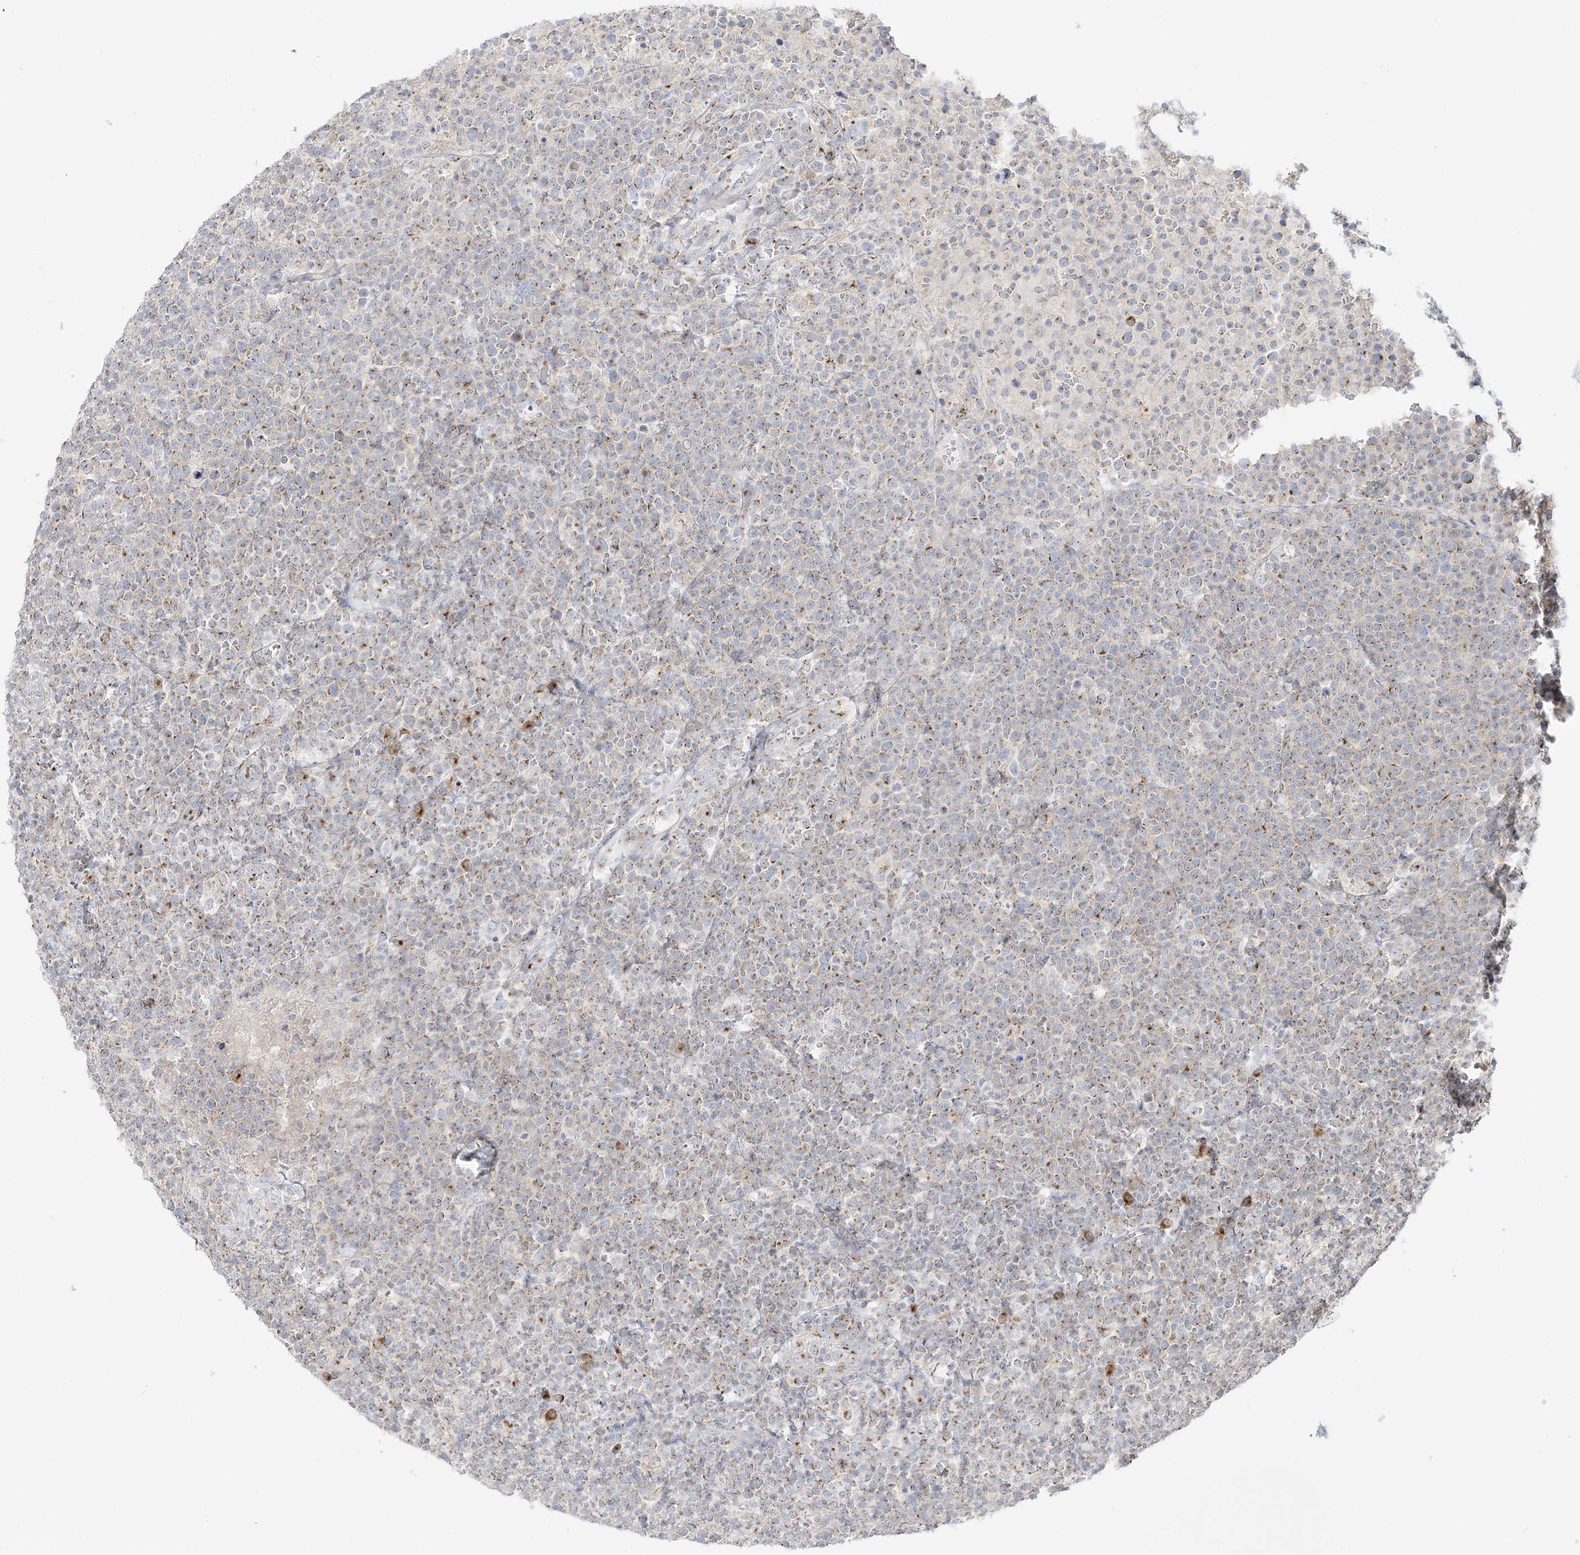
{"staining": {"intensity": "weak", "quantity": "25%-75%", "location": "cytoplasmic/membranous"}, "tissue": "lymphoma", "cell_type": "Tumor cells", "image_type": "cancer", "snomed": [{"axis": "morphology", "description": "Malignant lymphoma, non-Hodgkin's type, High grade"}, {"axis": "topography", "description": "Lymph node"}], "caption": "Protein expression analysis of human lymphoma reveals weak cytoplasmic/membranous positivity in about 25%-75% of tumor cells.", "gene": "BSDC1", "patient": {"sex": "male", "age": 61}}